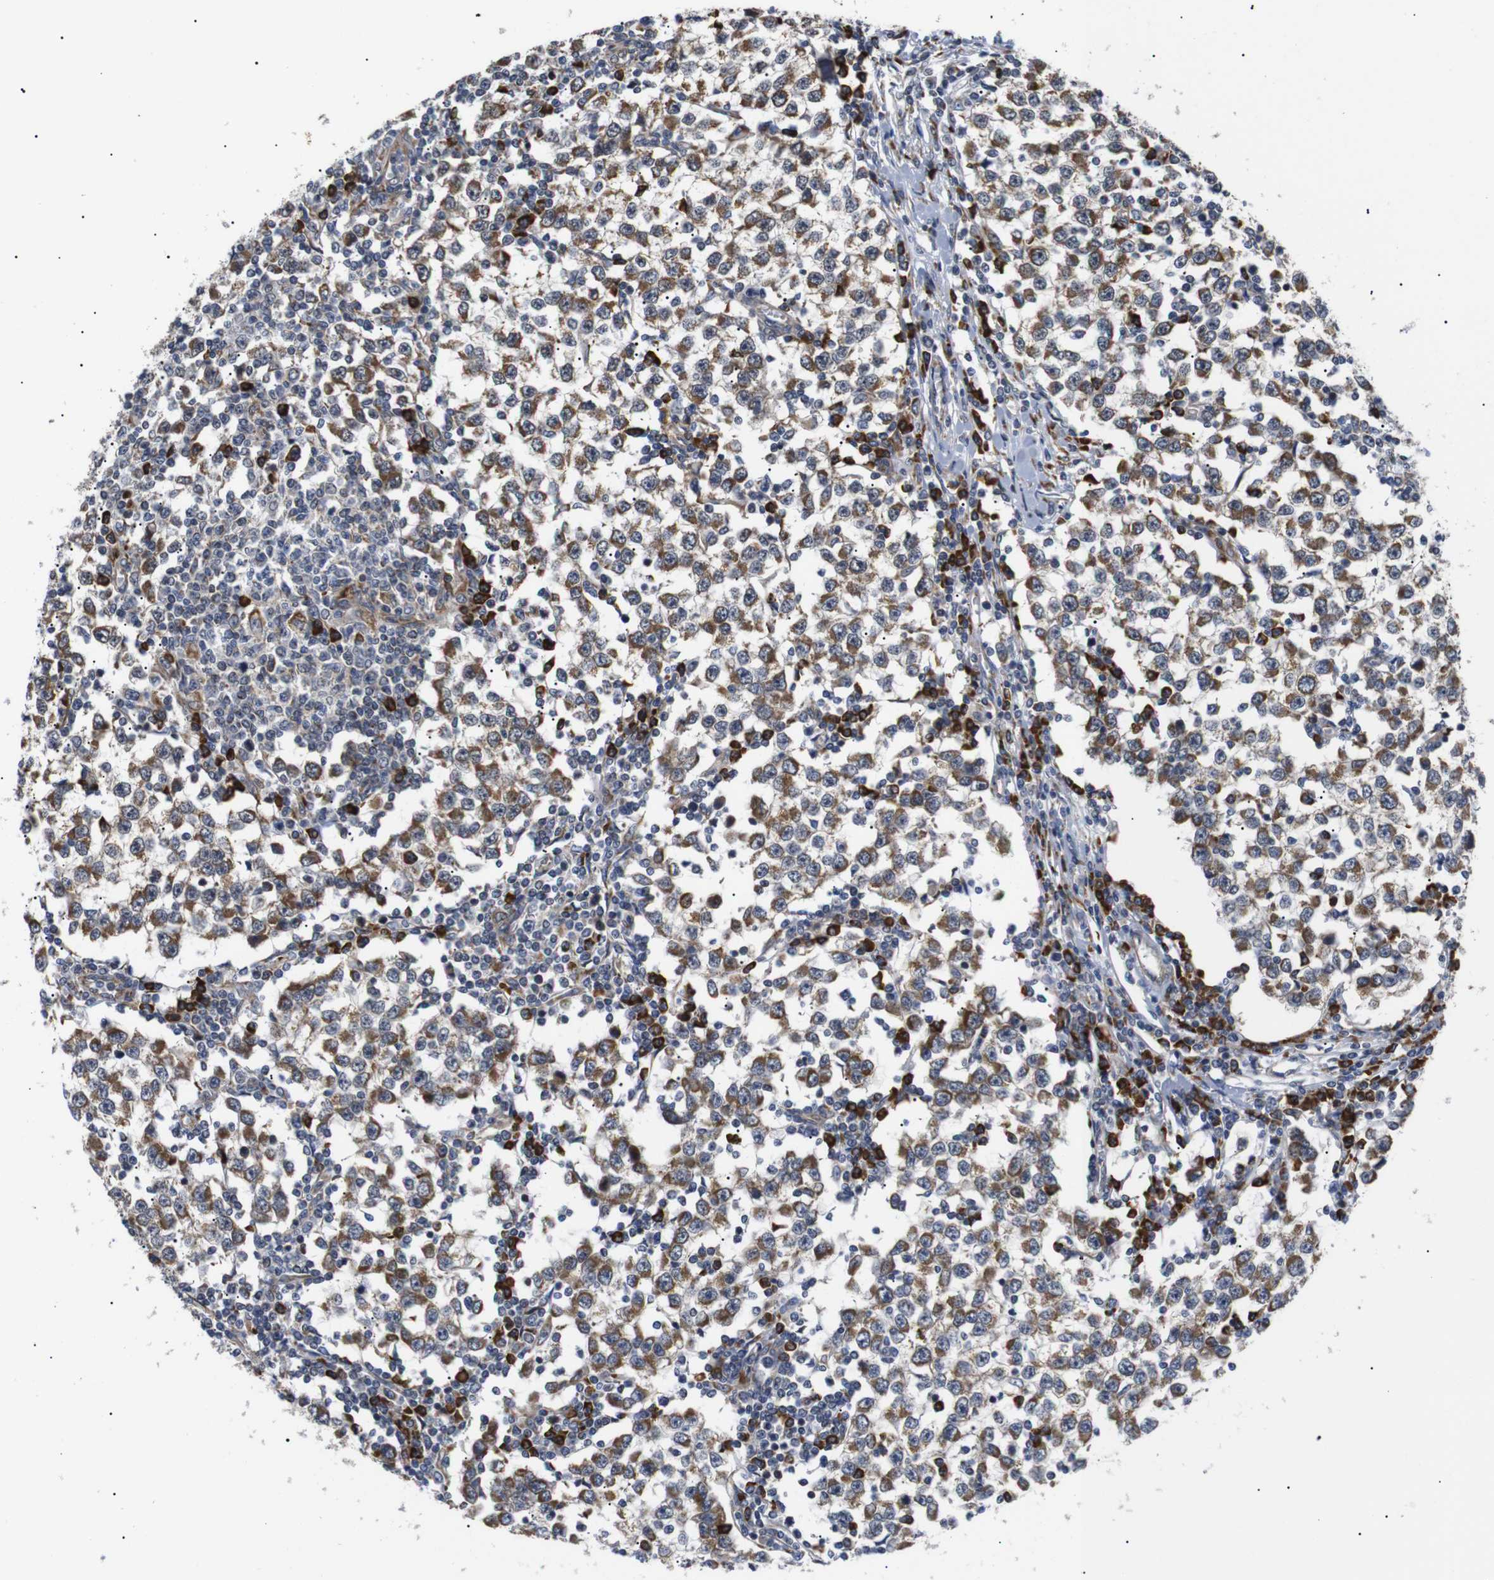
{"staining": {"intensity": "moderate", "quantity": "25%-75%", "location": "cytoplasmic/membranous"}, "tissue": "testis cancer", "cell_type": "Tumor cells", "image_type": "cancer", "snomed": [{"axis": "morphology", "description": "Seminoma, NOS"}, {"axis": "topography", "description": "Testis"}], "caption": "Testis cancer (seminoma) tissue demonstrates moderate cytoplasmic/membranous staining in approximately 25%-75% of tumor cells, visualized by immunohistochemistry.", "gene": "KANK4", "patient": {"sex": "male", "age": 65}}